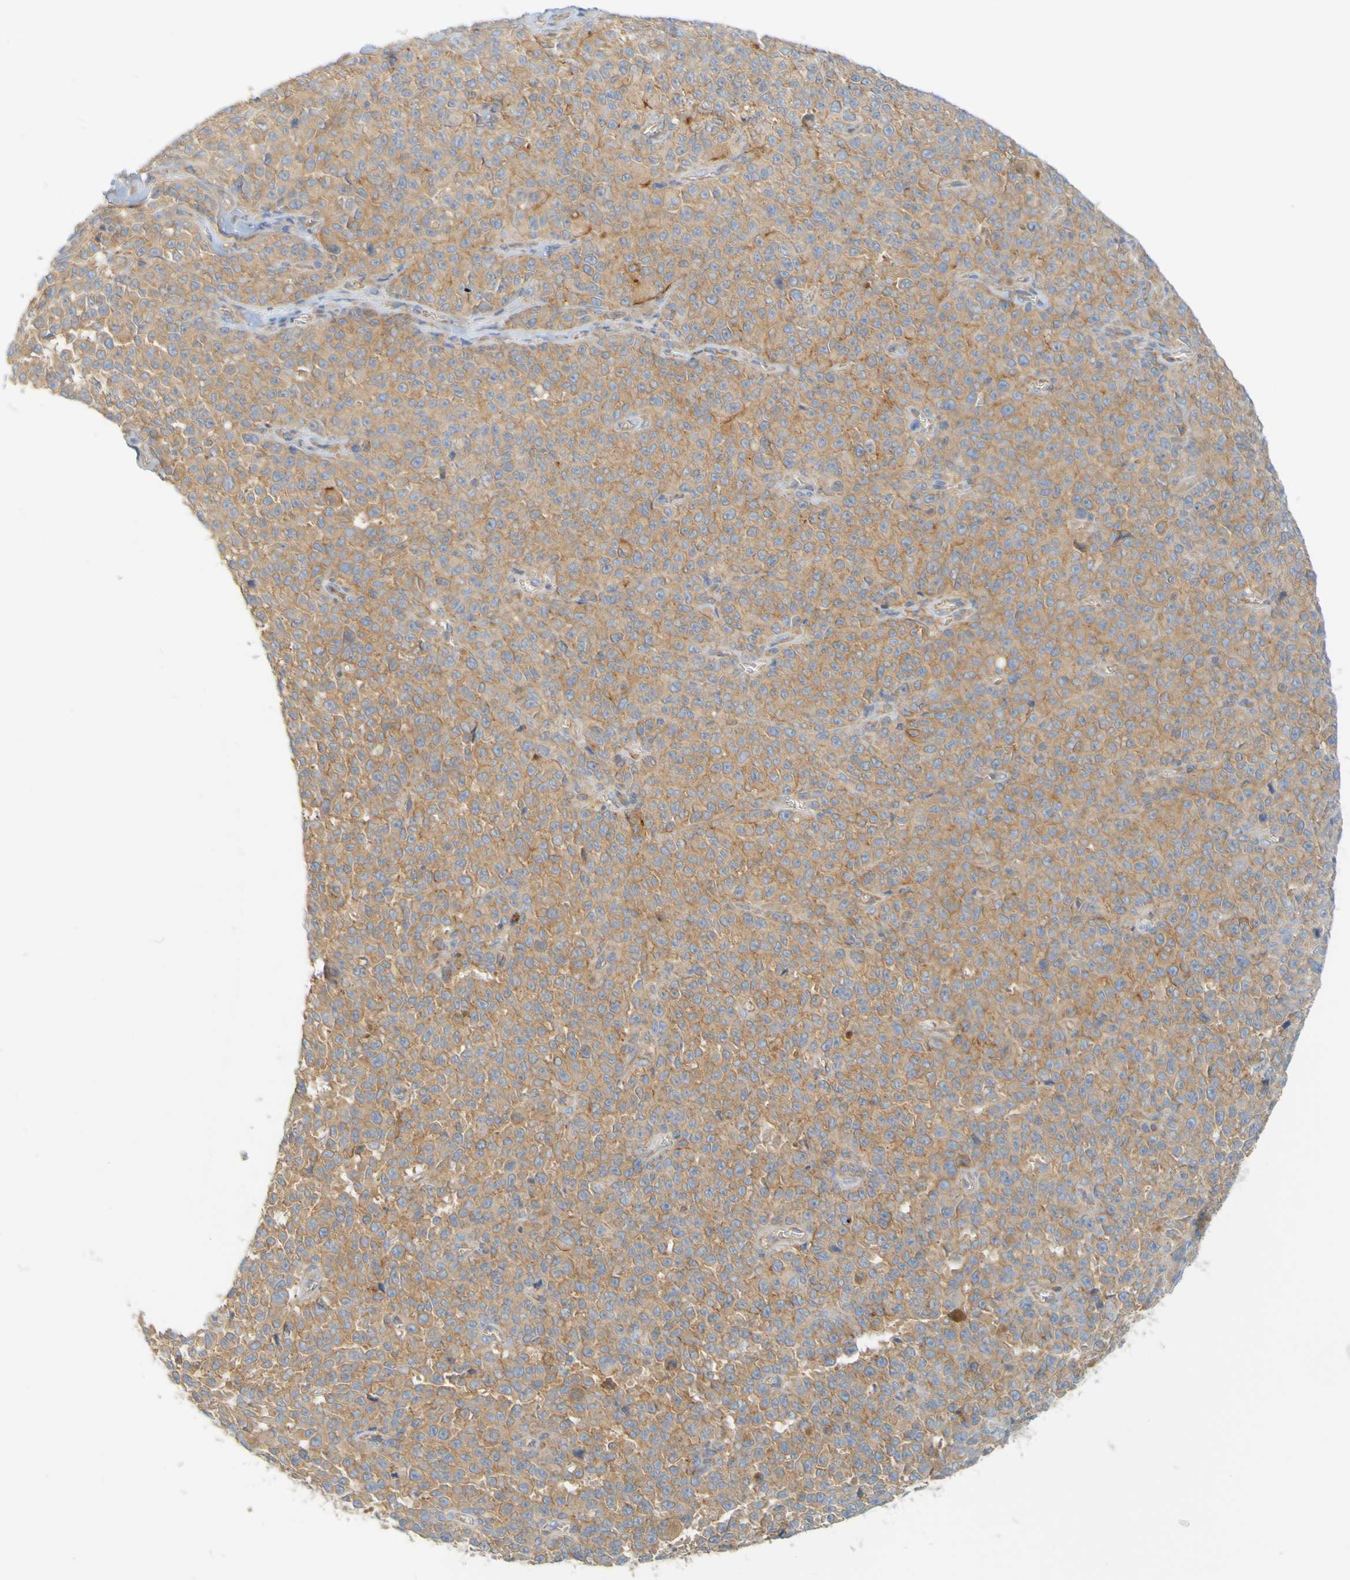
{"staining": {"intensity": "moderate", "quantity": ">75%", "location": "cytoplasmic/membranous"}, "tissue": "melanoma", "cell_type": "Tumor cells", "image_type": "cancer", "snomed": [{"axis": "morphology", "description": "Malignant melanoma, NOS"}, {"axis": "topography", "description": "Skin"}], "caption": "Brown immunohistochemical staining in human malignant melanoma exhibits moderate cytoplasmic/membranous expression in about >75% of tumor cells.", "gene": "APPL1", "patient": {"sex": "female", "age": 82}}